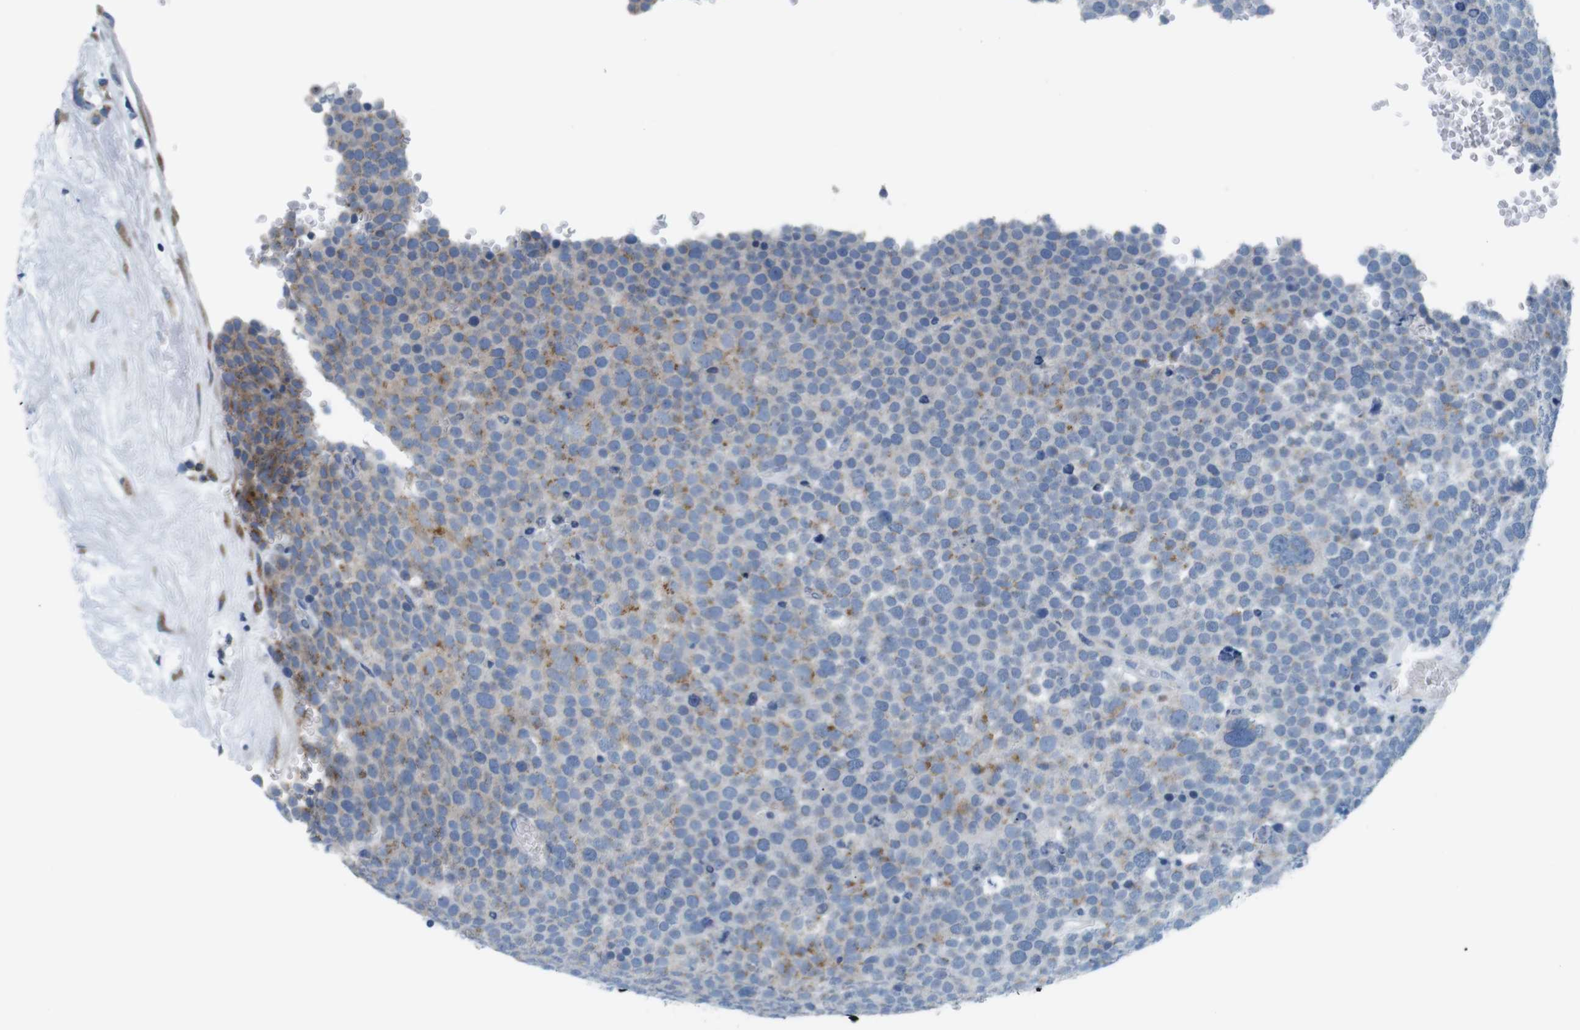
{"staining": {"intensity": "moderate", "quantity": "25%-75%", "location": "cytoplasmic/membranous"}, "tissue": "testis cancer", "cell_type": "Tumor cells", "image_type": "cancer", "snomed": [{"axis": "morphology", "description": "Seminoma, NOS"}, {"axis": "topography", "description": "Testis"}], "caption": "Moderate cytoplasmic/membranous protein expression is present in approximately 25%-75% of tumor cells in testis seminoma.", "gene": "GOLGA2", "patient": {"sex": "male", "age": 71}}